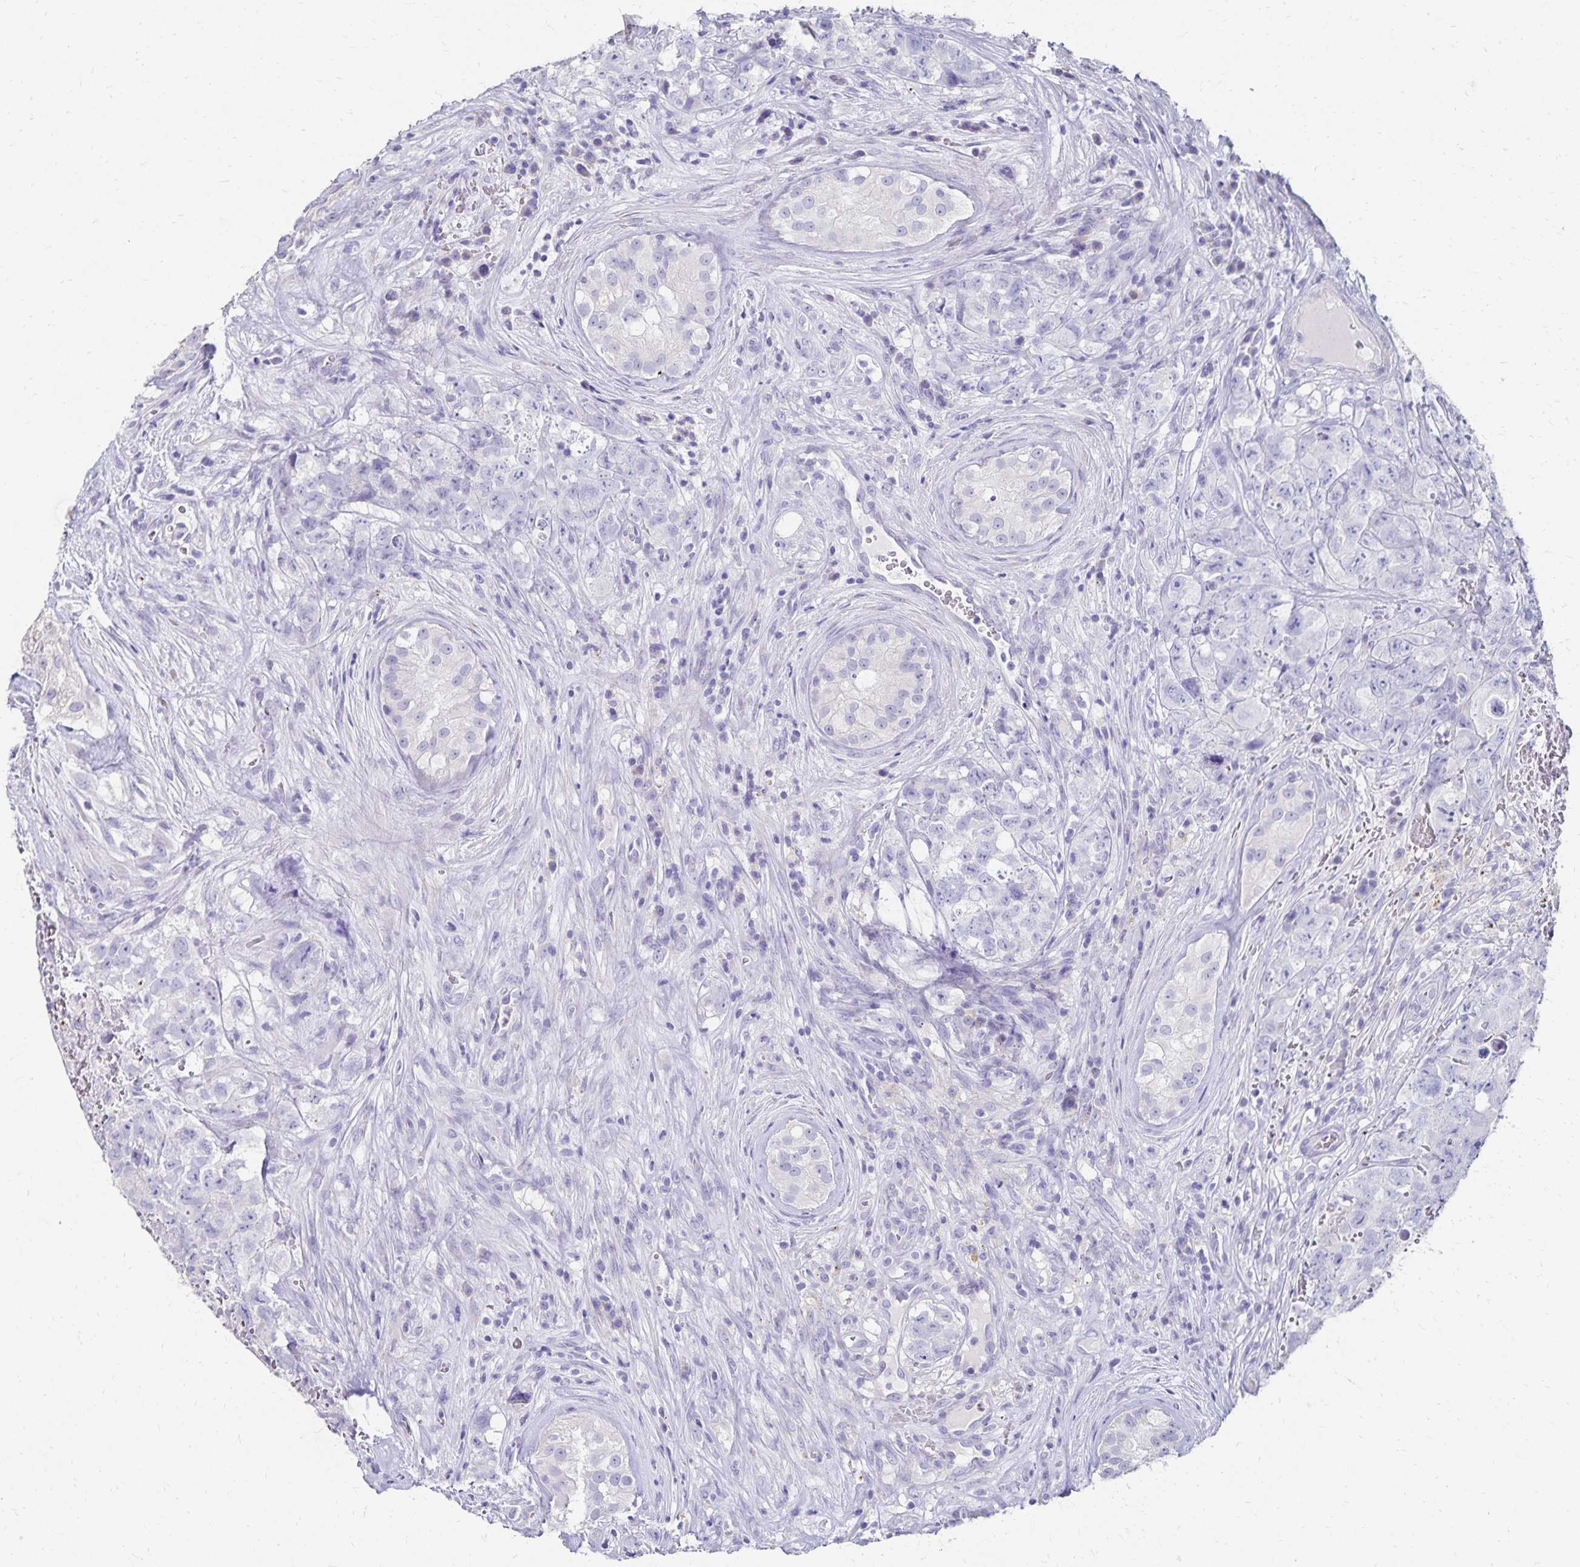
{"staining": {"intensity": "negative", "quantity": "none", "location": "none"}, "tissue": "testis cancer", "cell_type": "Tumor cells", "image_type": "cancer", "snomed": [{"axis": "morphology", "description": "Carcinoma, Embryonal, NOS"}, {"axis": "topography", "description": "Testis"}], "caption": "Tumor cells show no significant protein positivity in testis embryonal carcinoma. Nuclei are stained in blue.", "gene": "DYNLT4", "patient": {"sex": "male", "age": 18}}